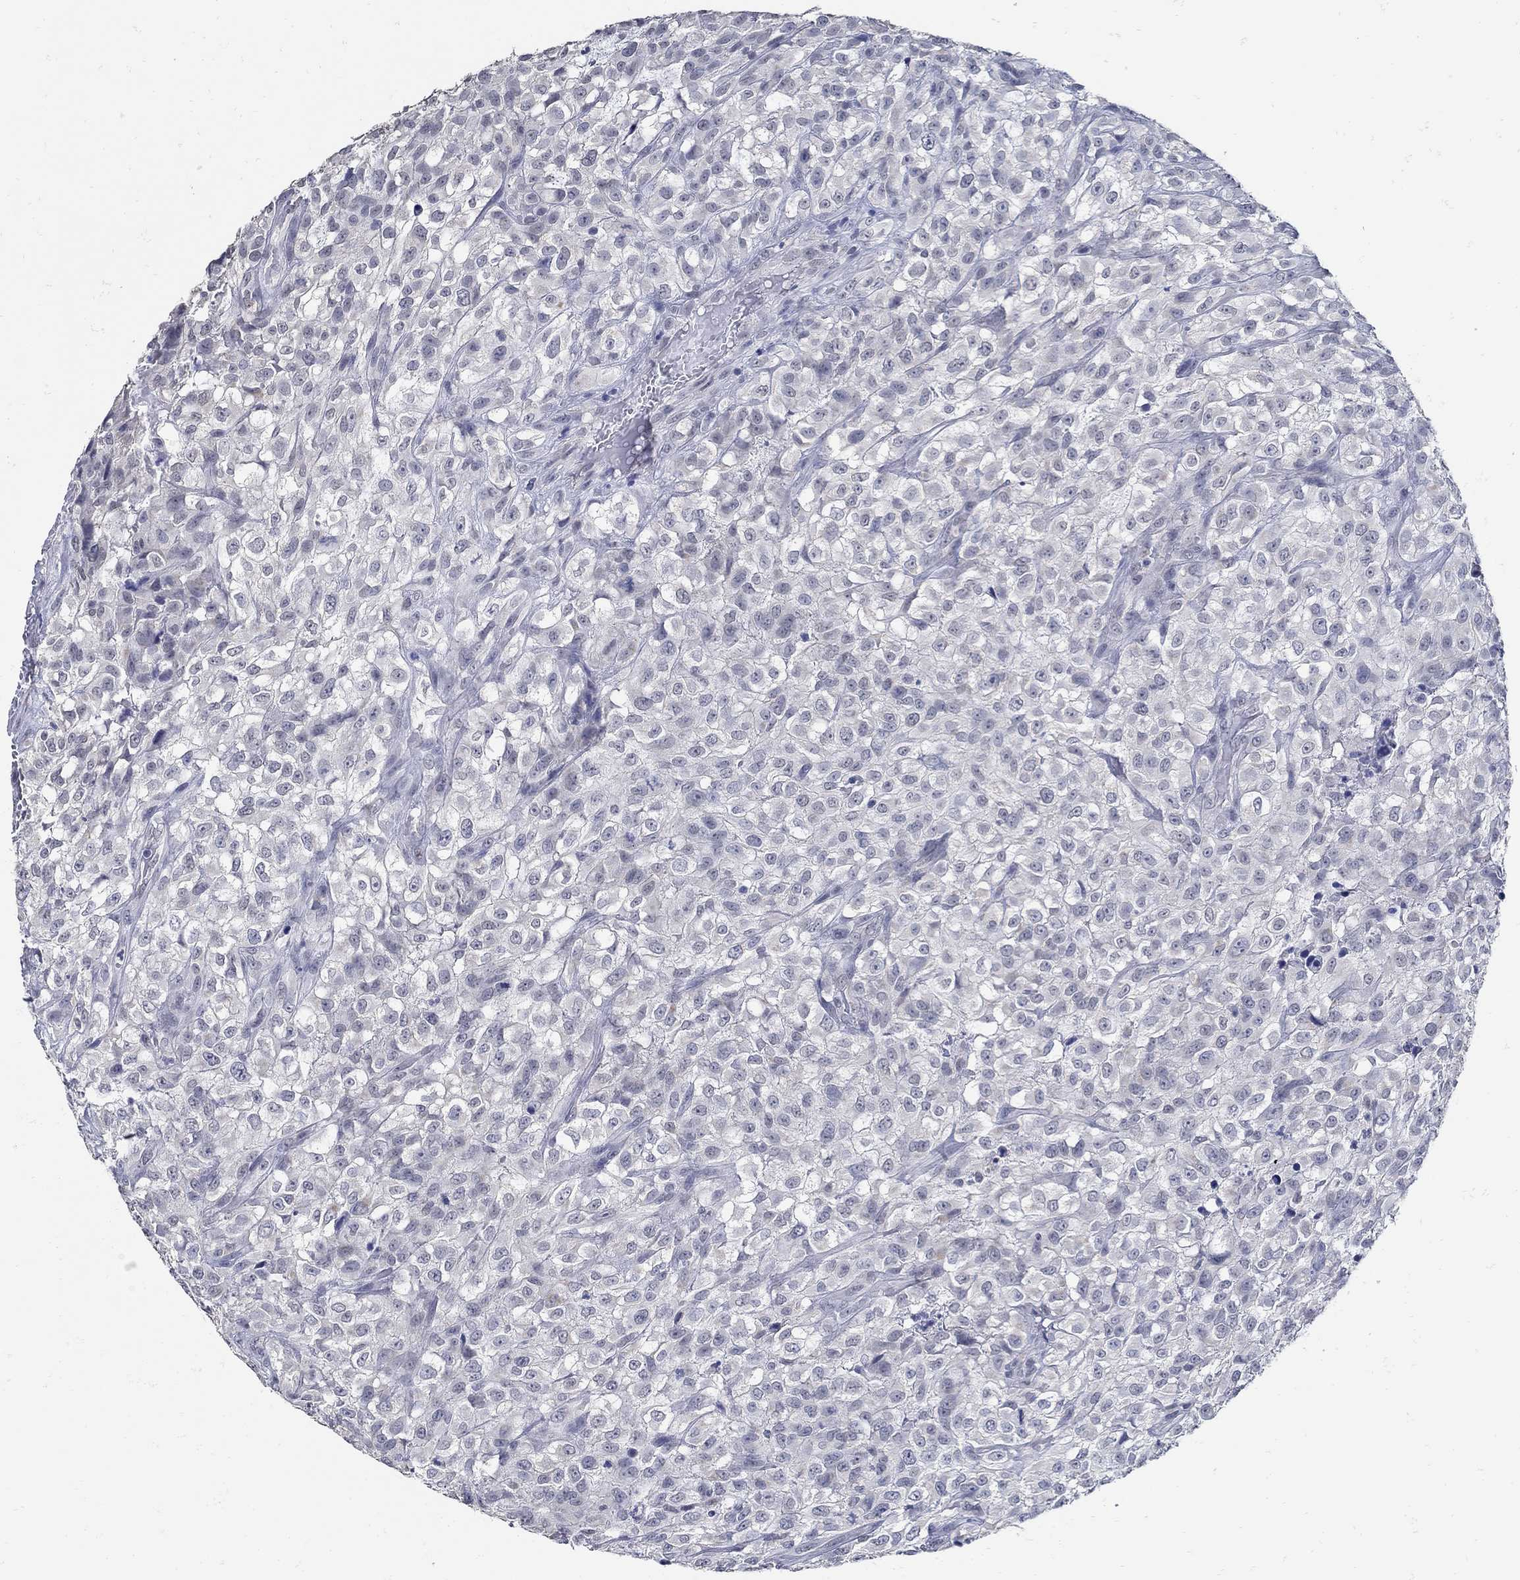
{"staining": {"intensity": "negative", "quantity": "none", "location": "none"}, "tissue": "urothelial cancer", "cell_type": "Tumor cells", "image_type": "cancer", "snomed": [{"axis": "morphology", "description": "Urothelial carcinoma, High grade"}, {"axis": "topography", "description": "Urinary bladder"}], "caption": "An IHC photomicrograph of high-grade urothelial carcinoma is shown. There is no staining in tumor cells of high-grade urothelial carcinoma.", "gene": "KCNN3", "patient": {"sex": "male", "age": 56}}